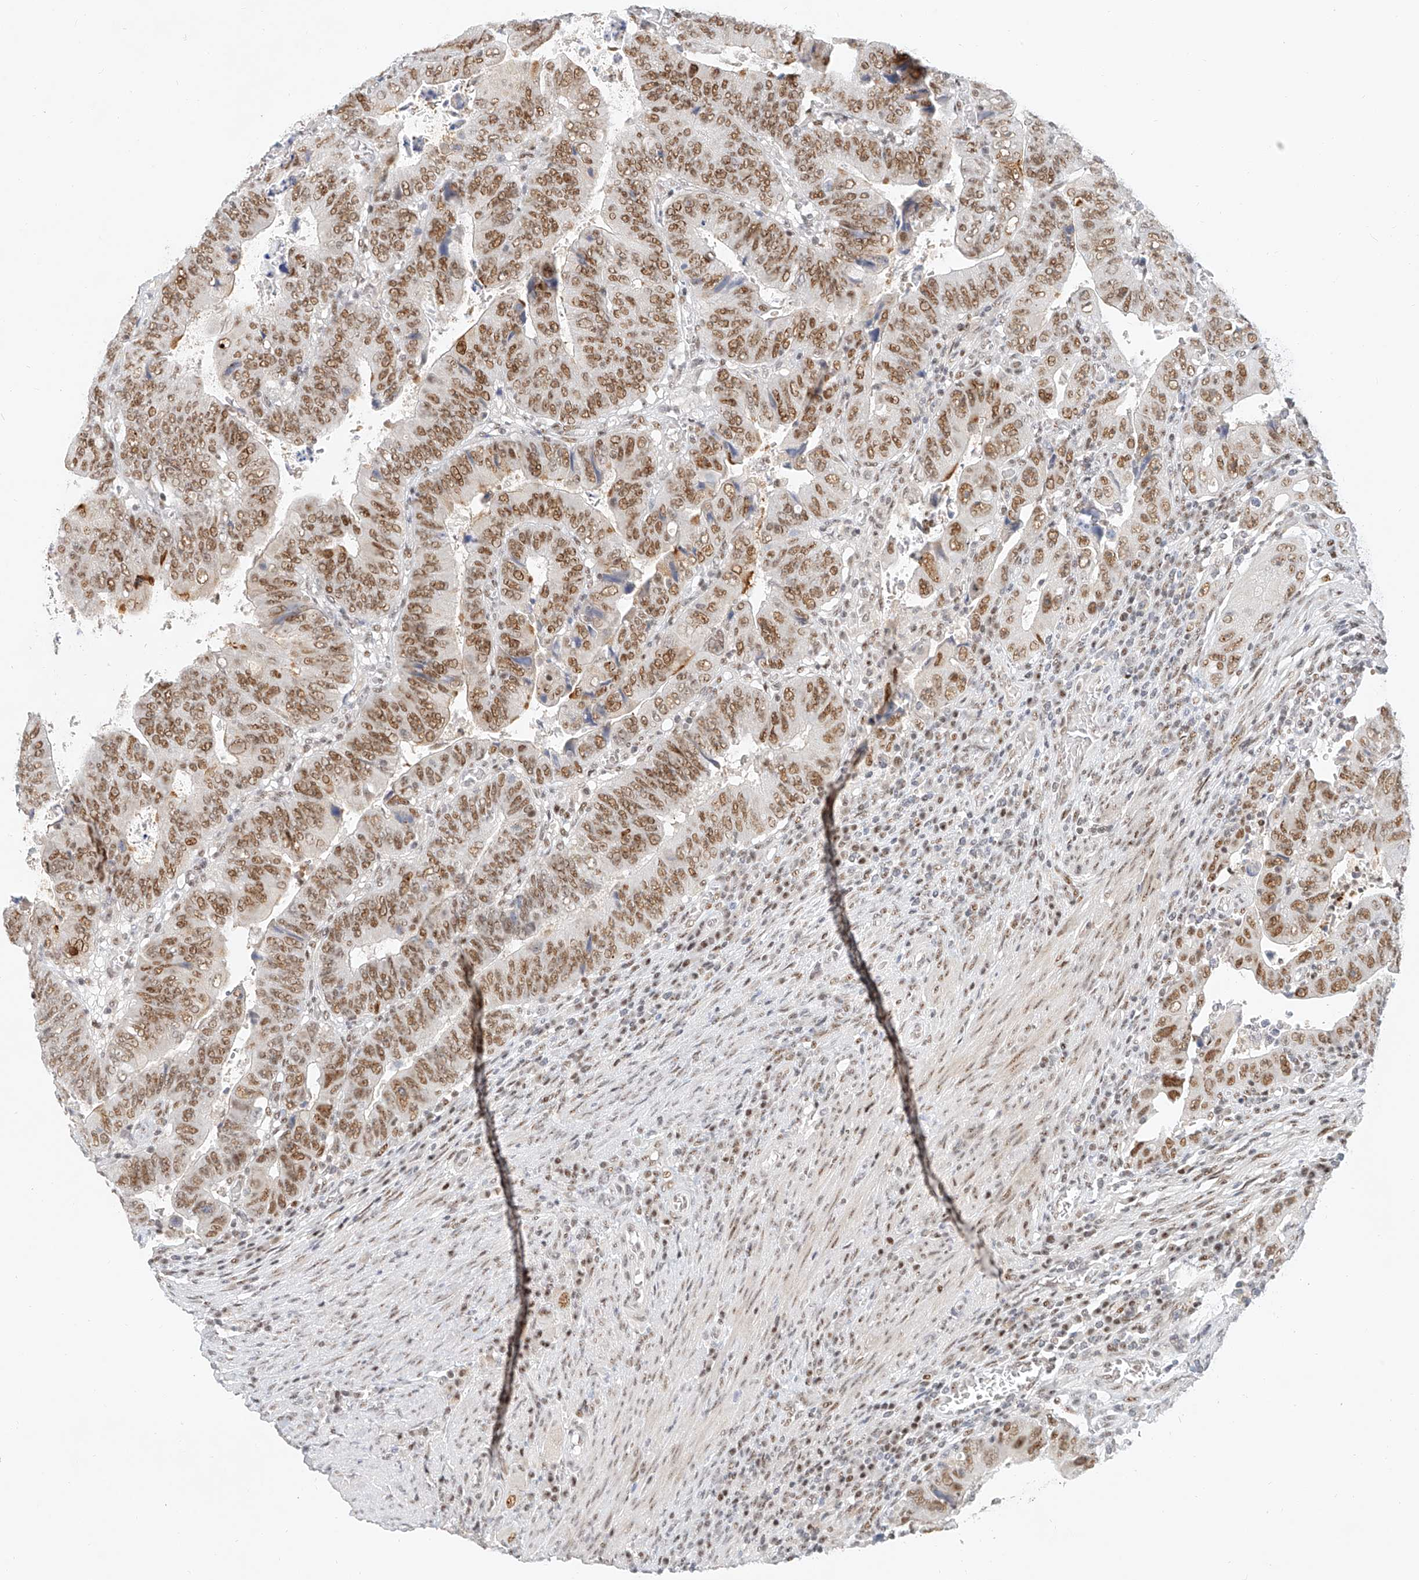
{"staining": {"intensity": "moderate", "quantity": ">75%", "location": "nuclear"}, "tissue": "colorectal cancer", "cell_type": "Tumor cells", "image_type": "cancer", "snomed": [{"axis": "morphology", "description": "Normal tissue, NOS"}, {"axis": "morphology", "description": "Adenocarcinoma, NOS"}, {"axis": "topography", "description": "Rectum"}], "caption": "Protein staining reveals moderate nuclear positivity in approximately >75% of tumor cells in colorectal adenocarcinoma. The protein of interest is shown in brown color, while the nuclei are stained blue.", "gene": "CXorf58", "patient": {"sex": "female", "age": 65}}